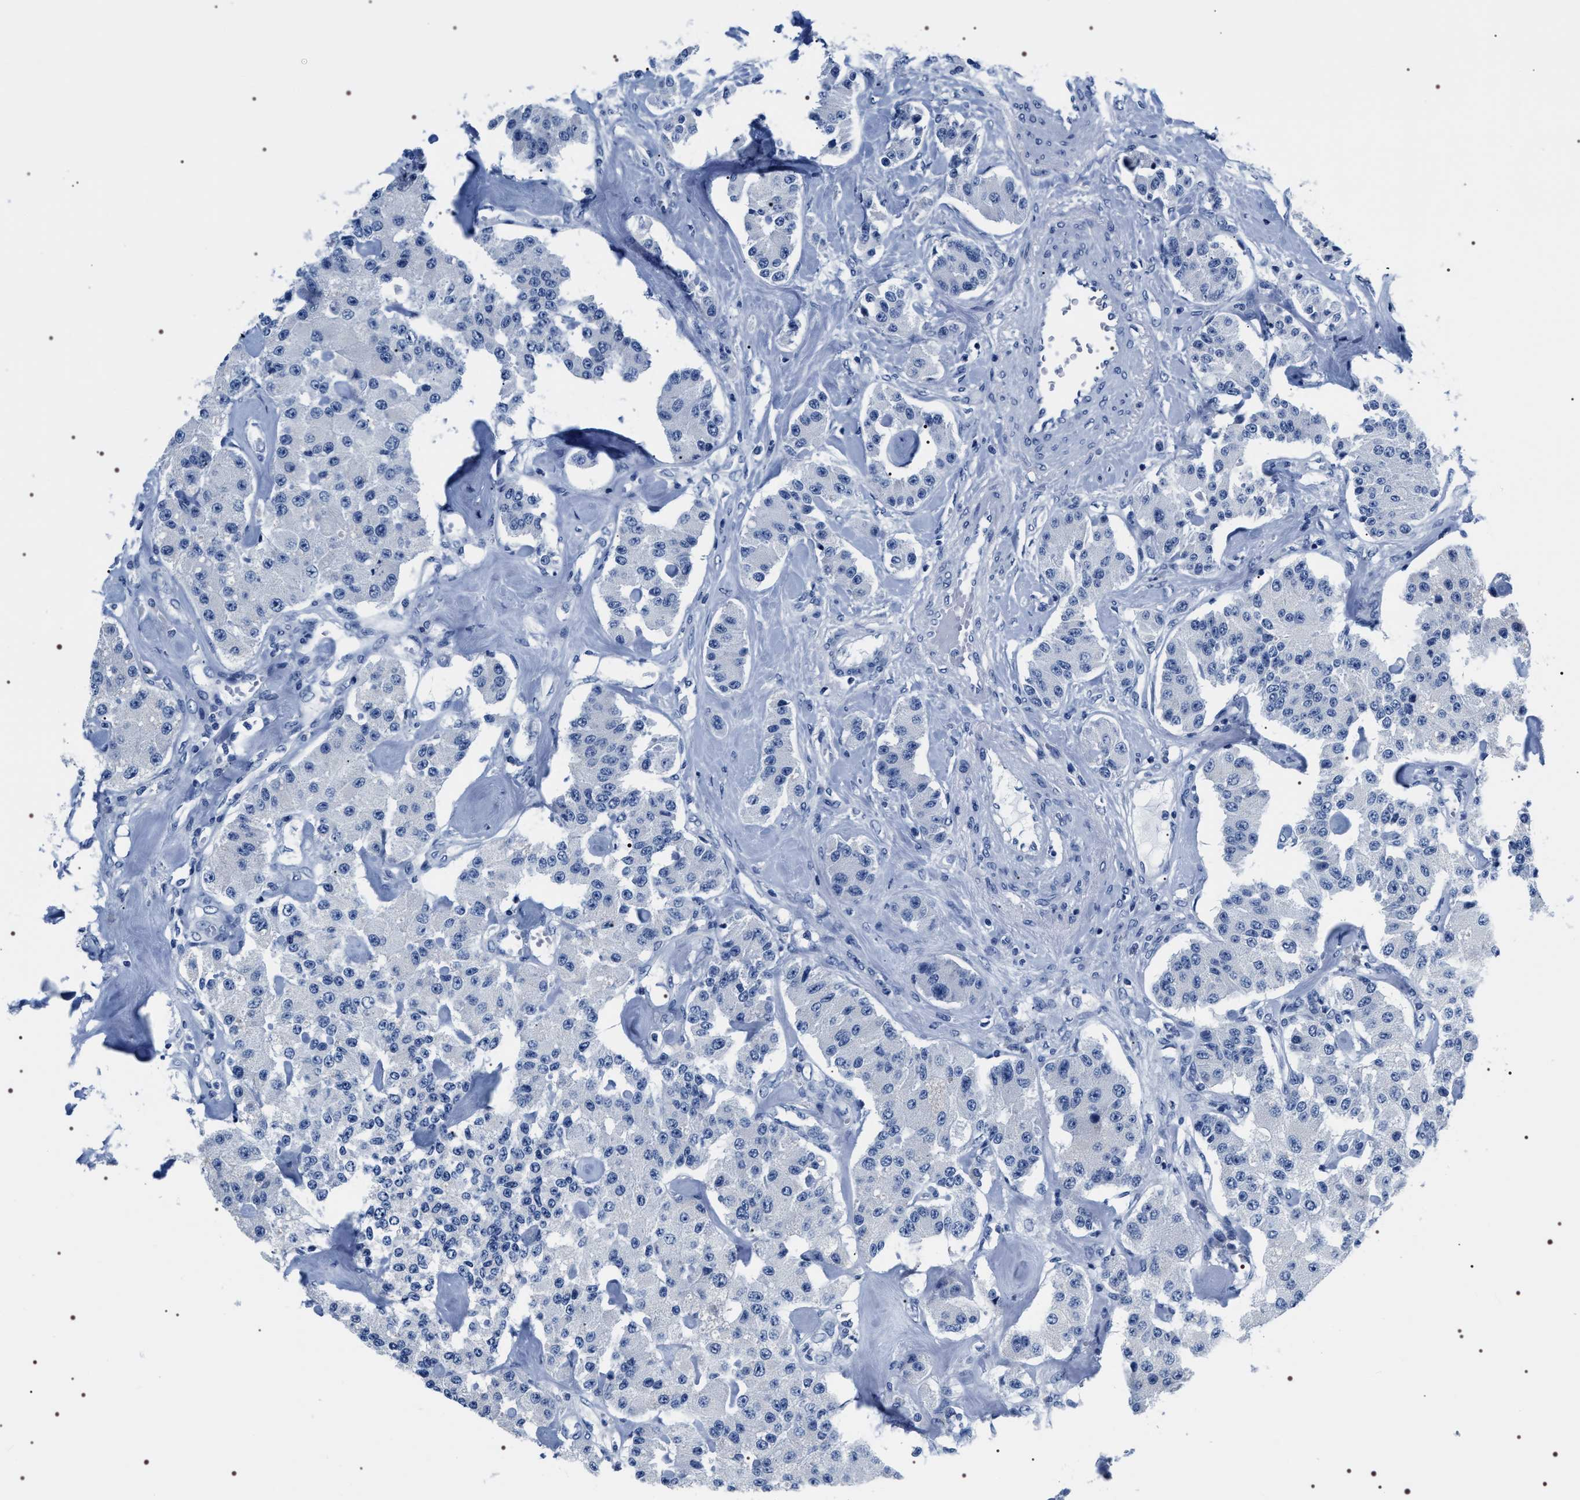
{"staining": {"intensity": "negative", "quantity": "none", "location": "none"}, "tissue": "carcinoid", "cell_type": "Tumor cells", "image_type": "cancer", "snomed": [{"axis": "morphology", "description": "Carcinoid, malignant, NOS"}, {"axis": "topography", "description": "Pancreas"}], "caption": "DAB (3,3'-diaminobenzidine) immunohistochemical staining of carcinoid (malignant) shows no significant positivity in tumor cells.", "gene": "ADH4", "patient": {"sex": "male", "age": 41}}